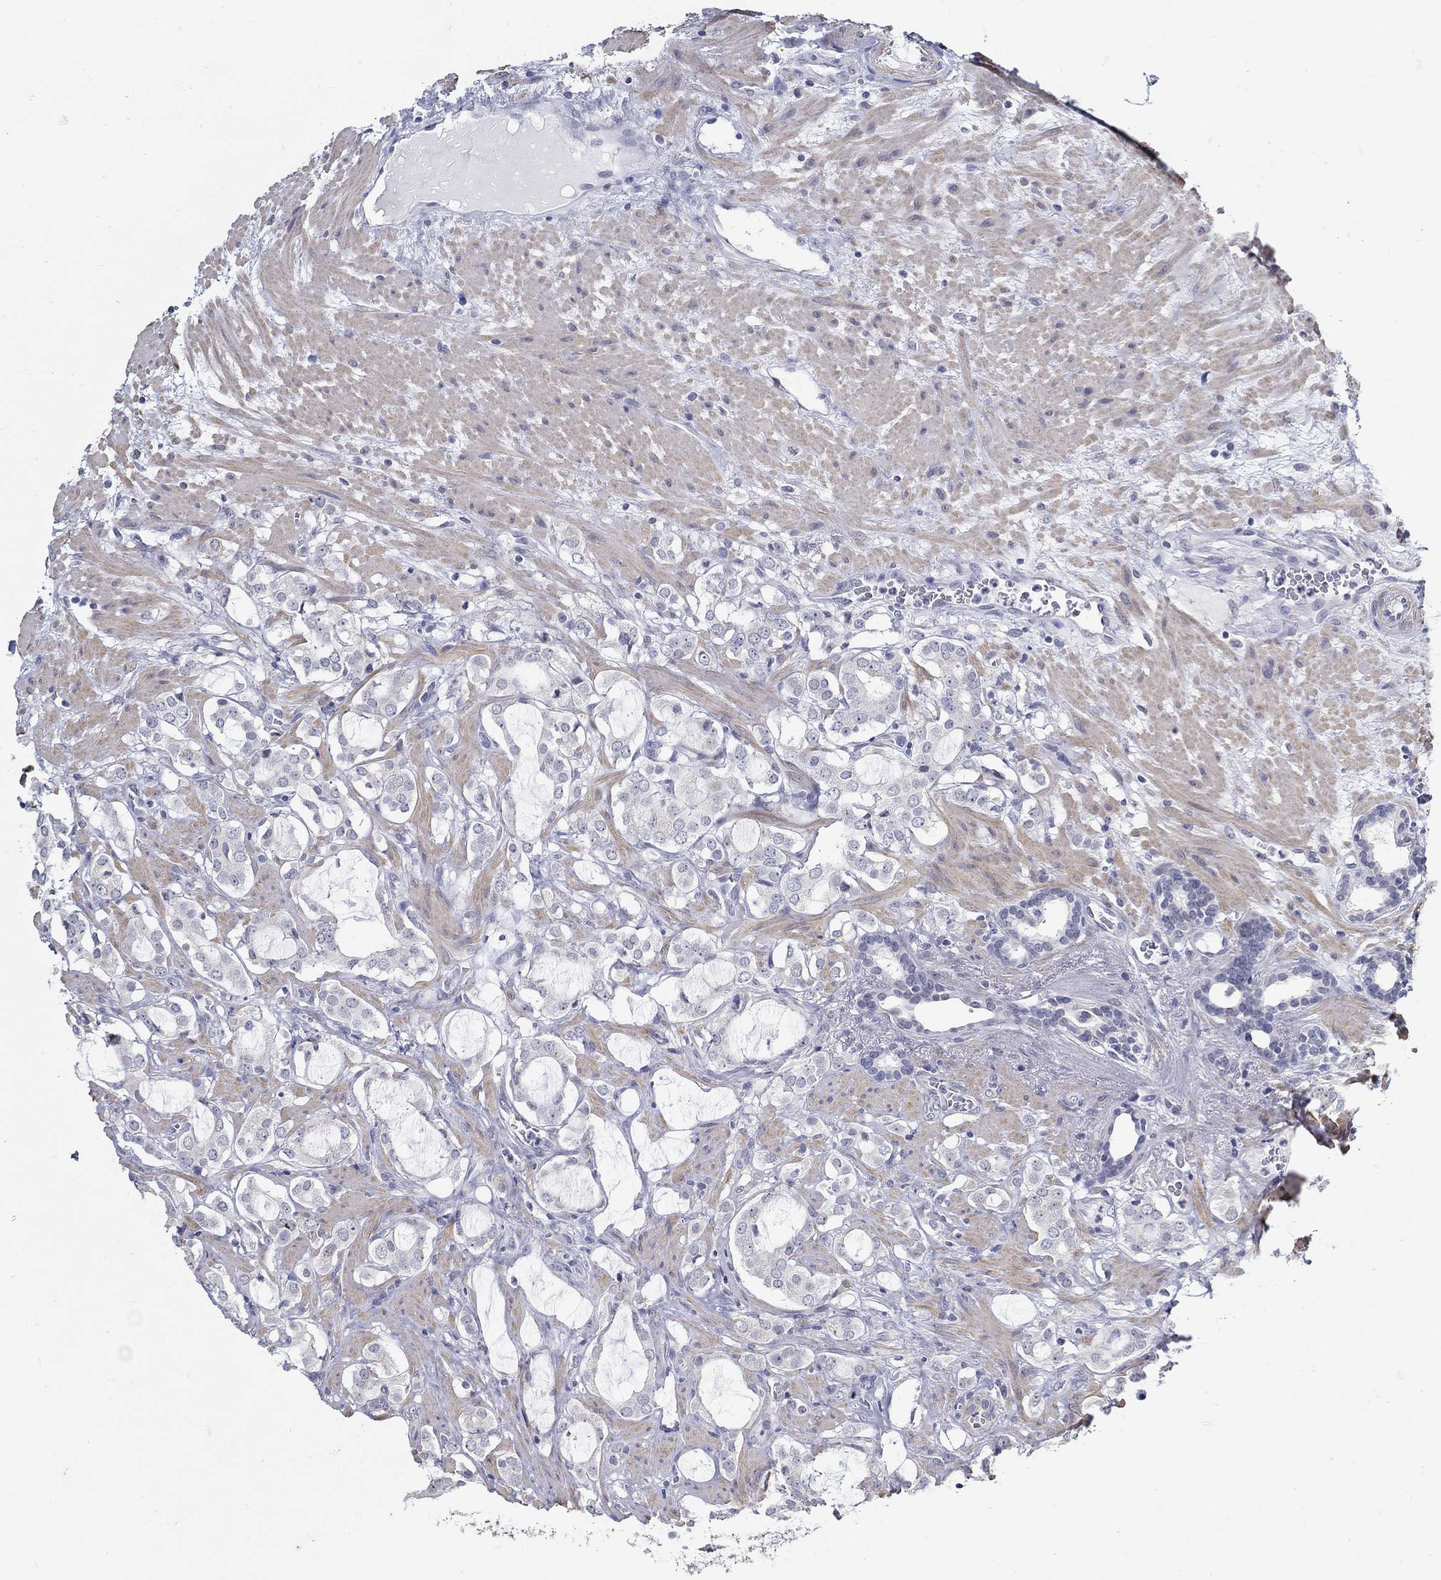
{"staining": {"intensity": "negative", "quantity": "none", "location": "none"}, "tissue": "prostate cancer", "cell_type": "Tumor cells", "image_type": "cancer", "snomed": [{"axis": "morphology", "description": "Adenocarcinoma, NOS"}, {"axis": "topography", "description": "Prostate"}], "caption": "High magnification brightfield microscopy of prostate adenocarcinoma stained with DAB (brown) and counterstained with hematoxylin (blue): tumor cells show no significant expression.", "gene": "USP29", "patient": {"sex": "male", "age": 66}}